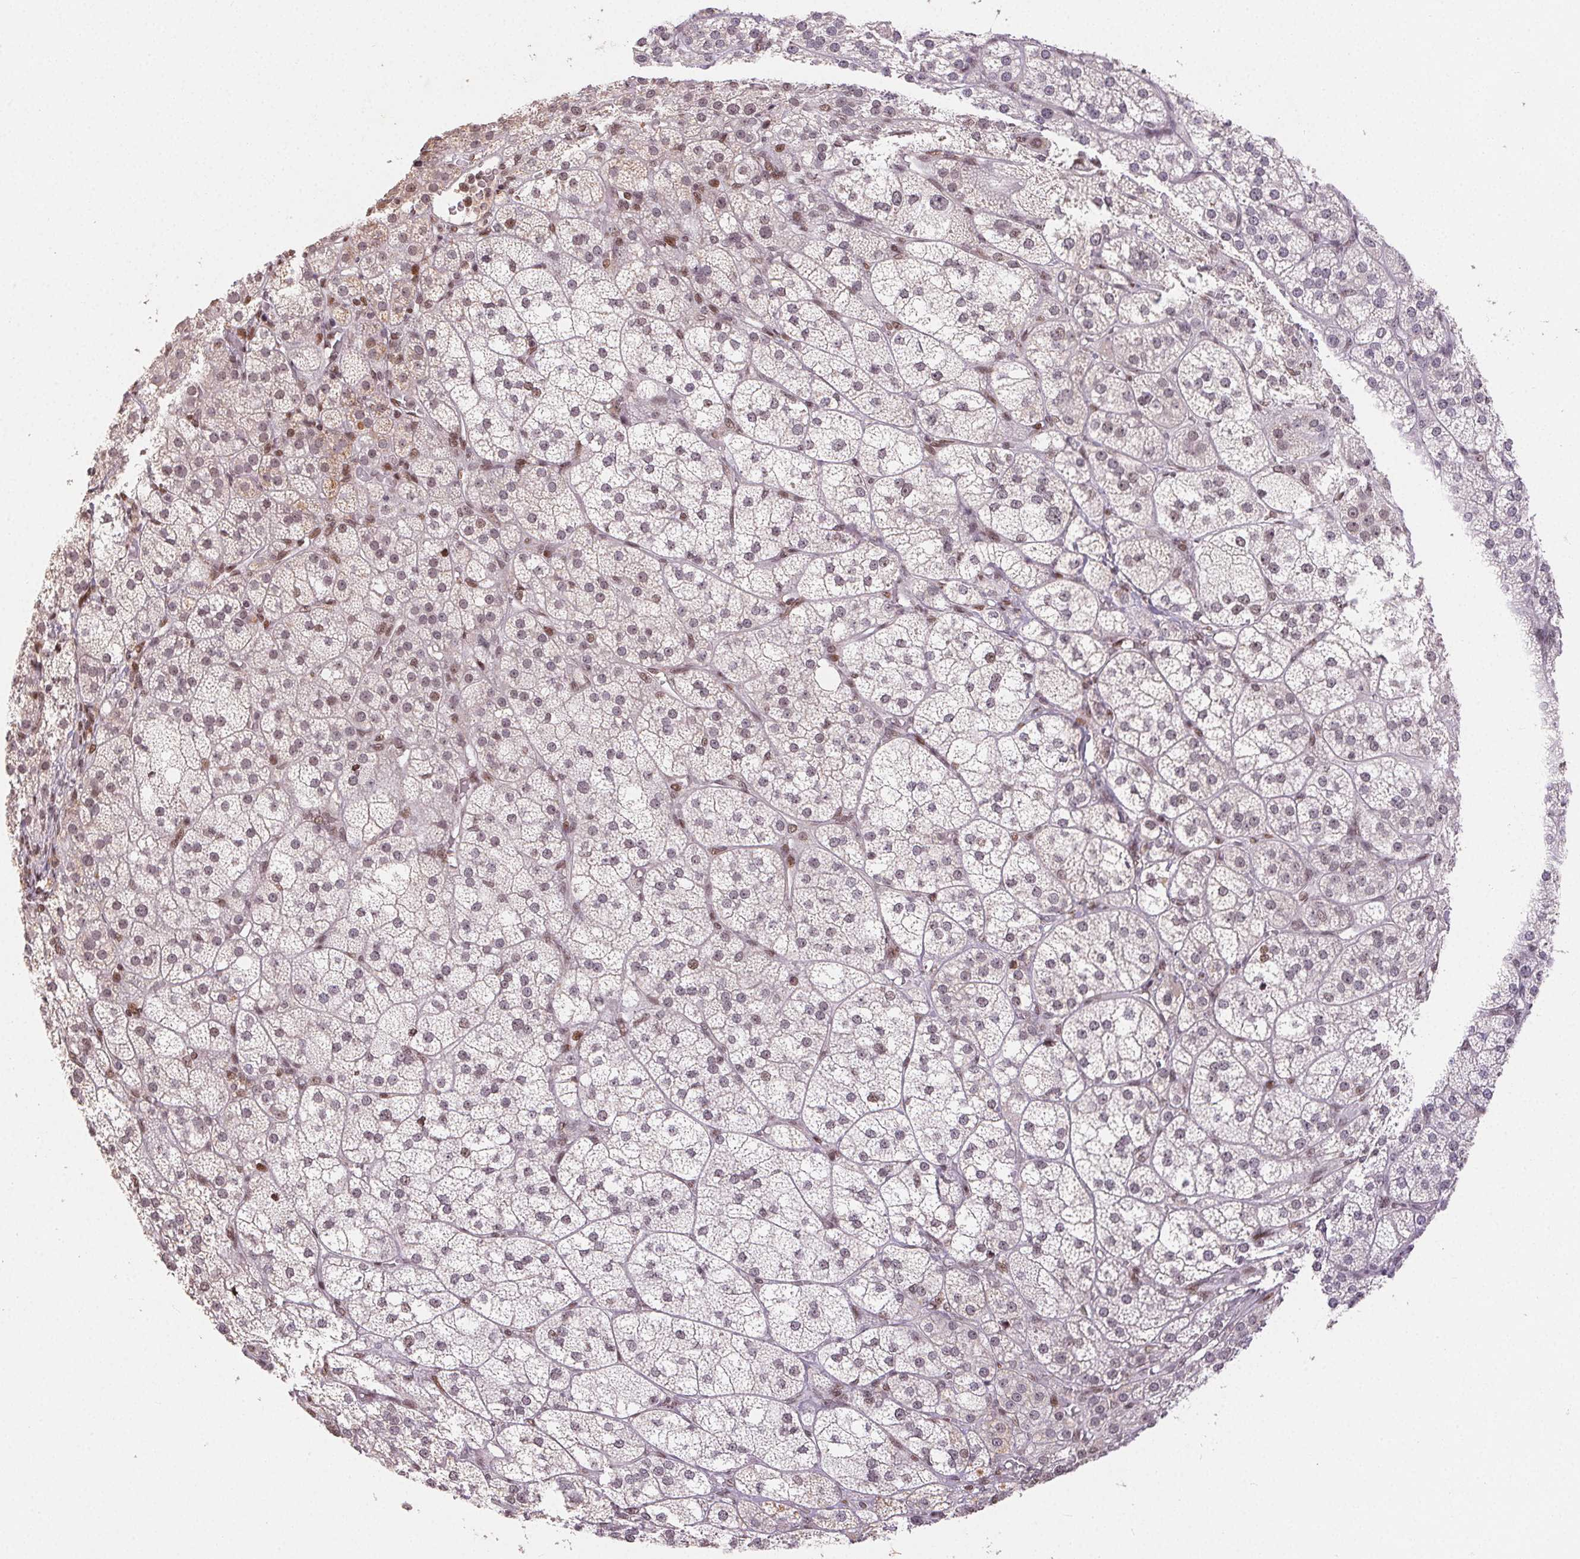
{"staining": {"intensity": "moderate", "quantity": "<25%", "location": "nuclear"}, "tissue": "adrenal gland", "cell_type": "Glandular cells", "image_type": "normal", "snomed": [{"axis": "morphology", "description": "Normal tissue, NOS"}, {"axis": "topography", "description": "Adrenal gland"}], "caption": "This photomicrograph exhibits unremarkable adrenal gland stained with immunohistochemistry to label a protein in brown. The nuclear of glandular cells show moderate positivity for the protein. Nuclei are counter-stained blue.", "gene": "MAPKAPK2", "patient": {"sex": "female", "age": 60}}